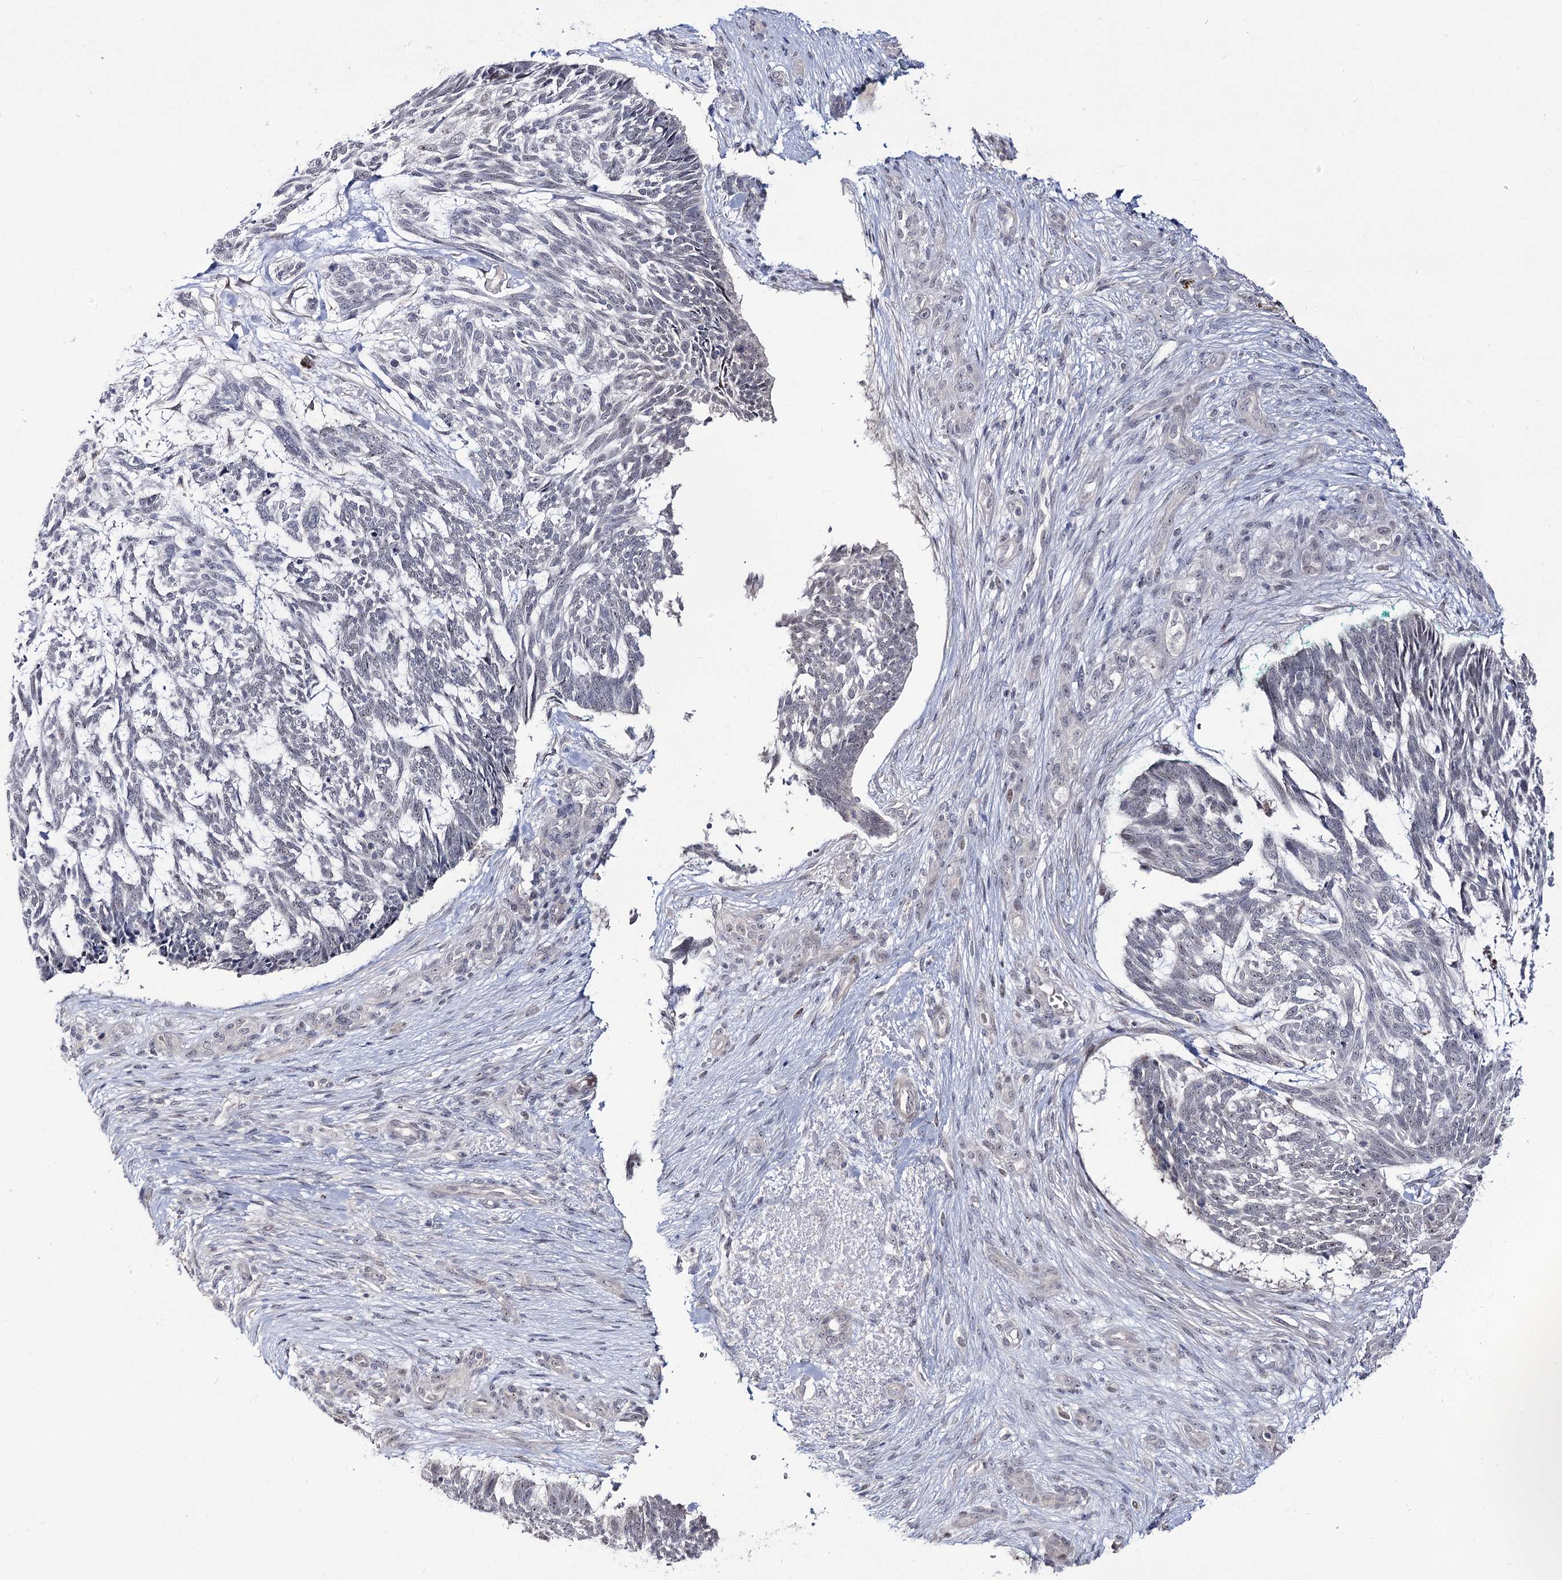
{"staining": {"intensity": "negative", "quantity": "none", "location": "none"}, "tissue": "skin cancer", "cell_type": "Tumor cells", "image_type": "cancer", "snomed": [{"axis": "morphology", "description": "Basal cell carcinoma"}, {"axis": "topography", "description": "Skin"}], "caption": "The immunohistochemistry histopathology image has no significant staining in tumor cells of basal cell carcinoma (skin) tissue.", "gene": "RRP9", "patient": {"sex": "male", "age": 88}}